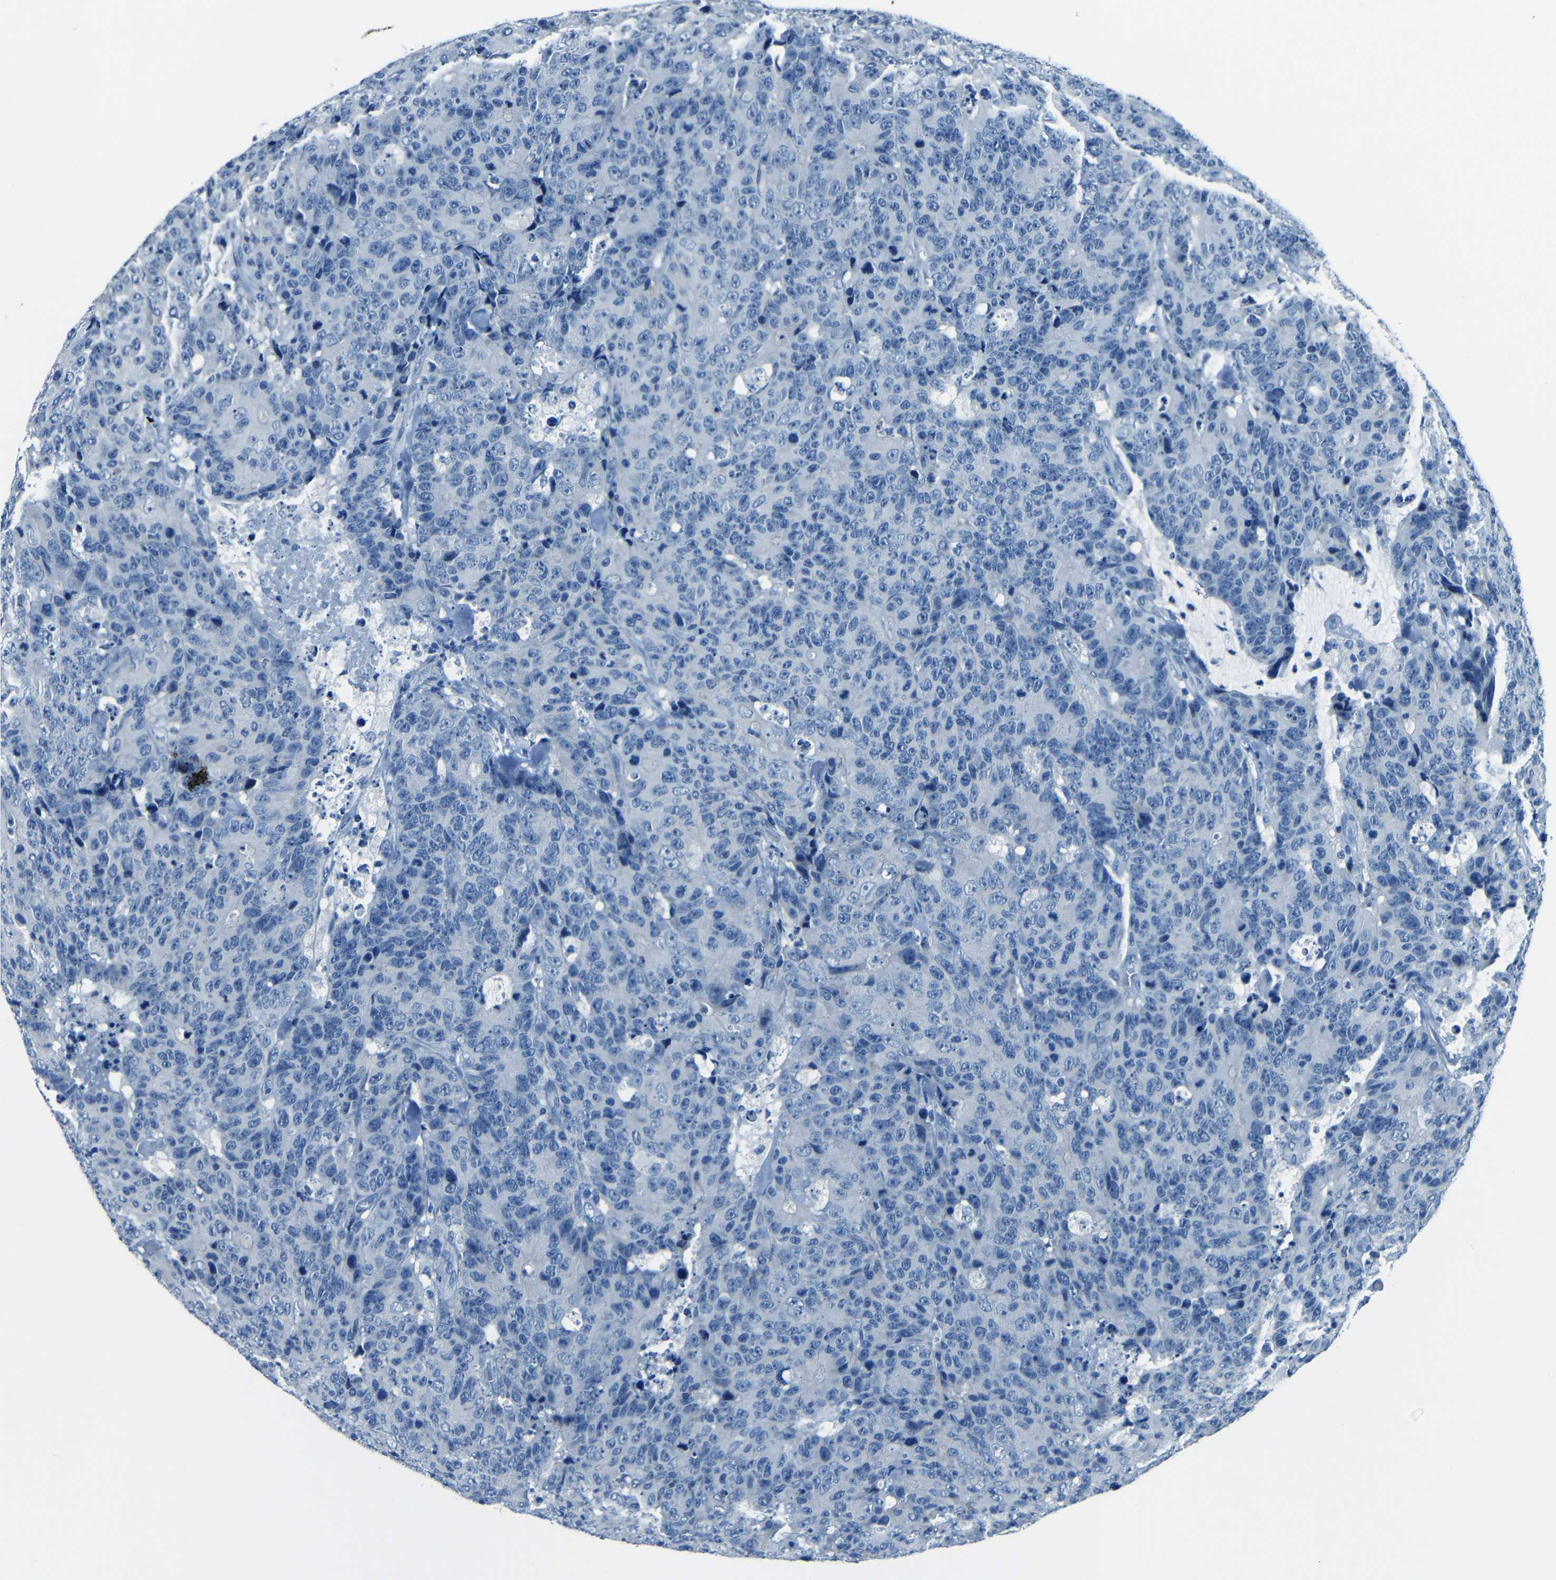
{"staining": {"intensity": "negative", "quantity": "none", "location": "none"}, "tissue": "colorectal cancer", "cell_type": "Tumor cells", "image_type": "cancer", "snomed": [{"axis": "morphology", "description": "Adenocarcinoma, NOS"}, {"axis": "topography", "description": "Colon"}], "caption": "Tumor cells are negative for protein expression in human colorectal cancer (adenocarcinoma).", "gene": "FBN2", "patient": {"sex": "female", "age": 86}}